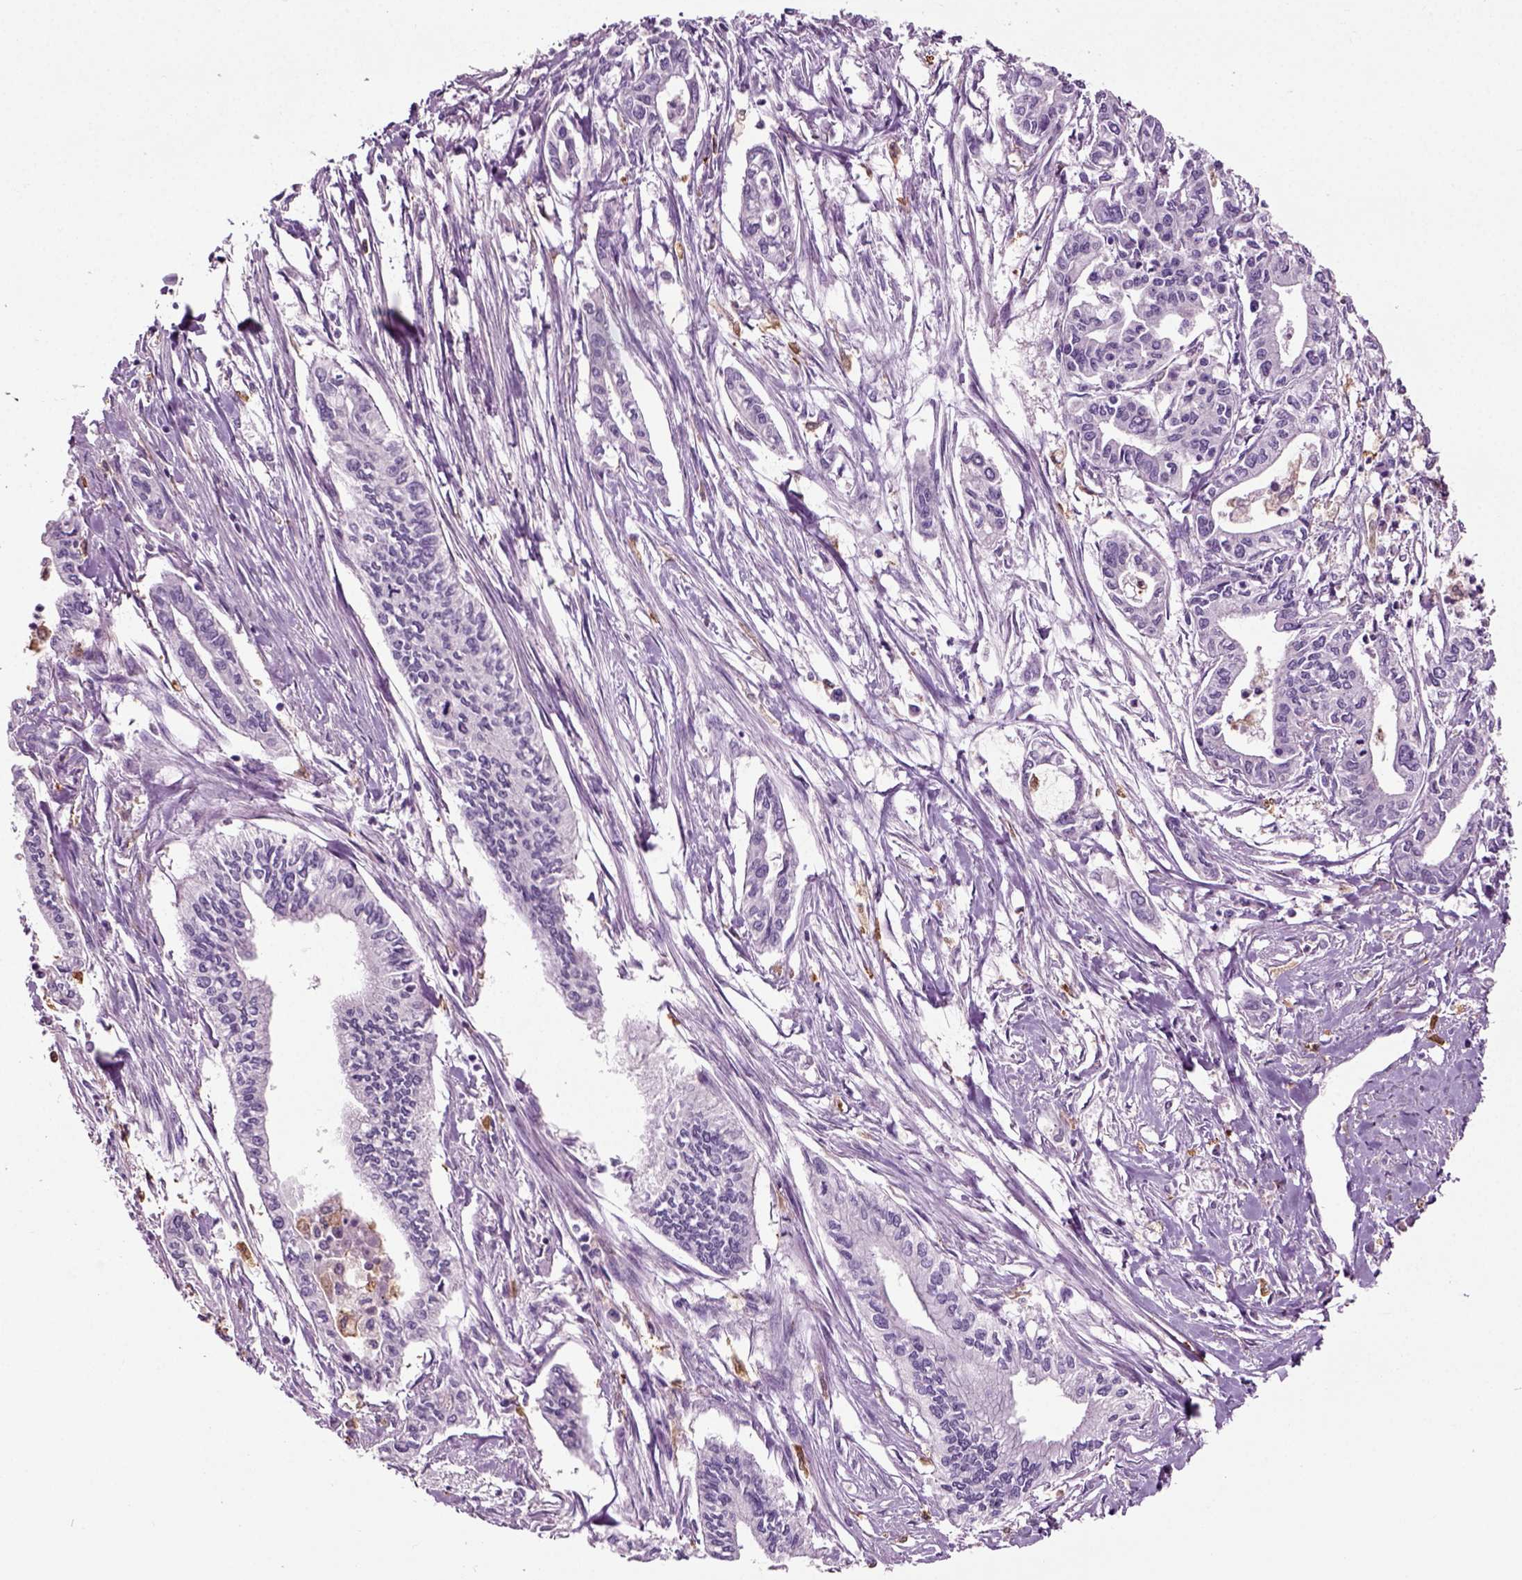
{"staining": {"intensity": "negative", "quantity": "none", "location": "none"}, "tissue": "pancreatic cancer", "cell_type": "Tumor cells", "image_type": "cancer", "snomed": [{"axis": "morphology", "description": "Adenocarcinoma, NOS"}, {"axis": "topography", "description": "Pancreas"}], "caption": "Image shows no significant protein staining in tumor cells of pancreatic adenocarcinoma.", "gene": "DNAH10", "patient": {"sex": "male", "age": 60}}